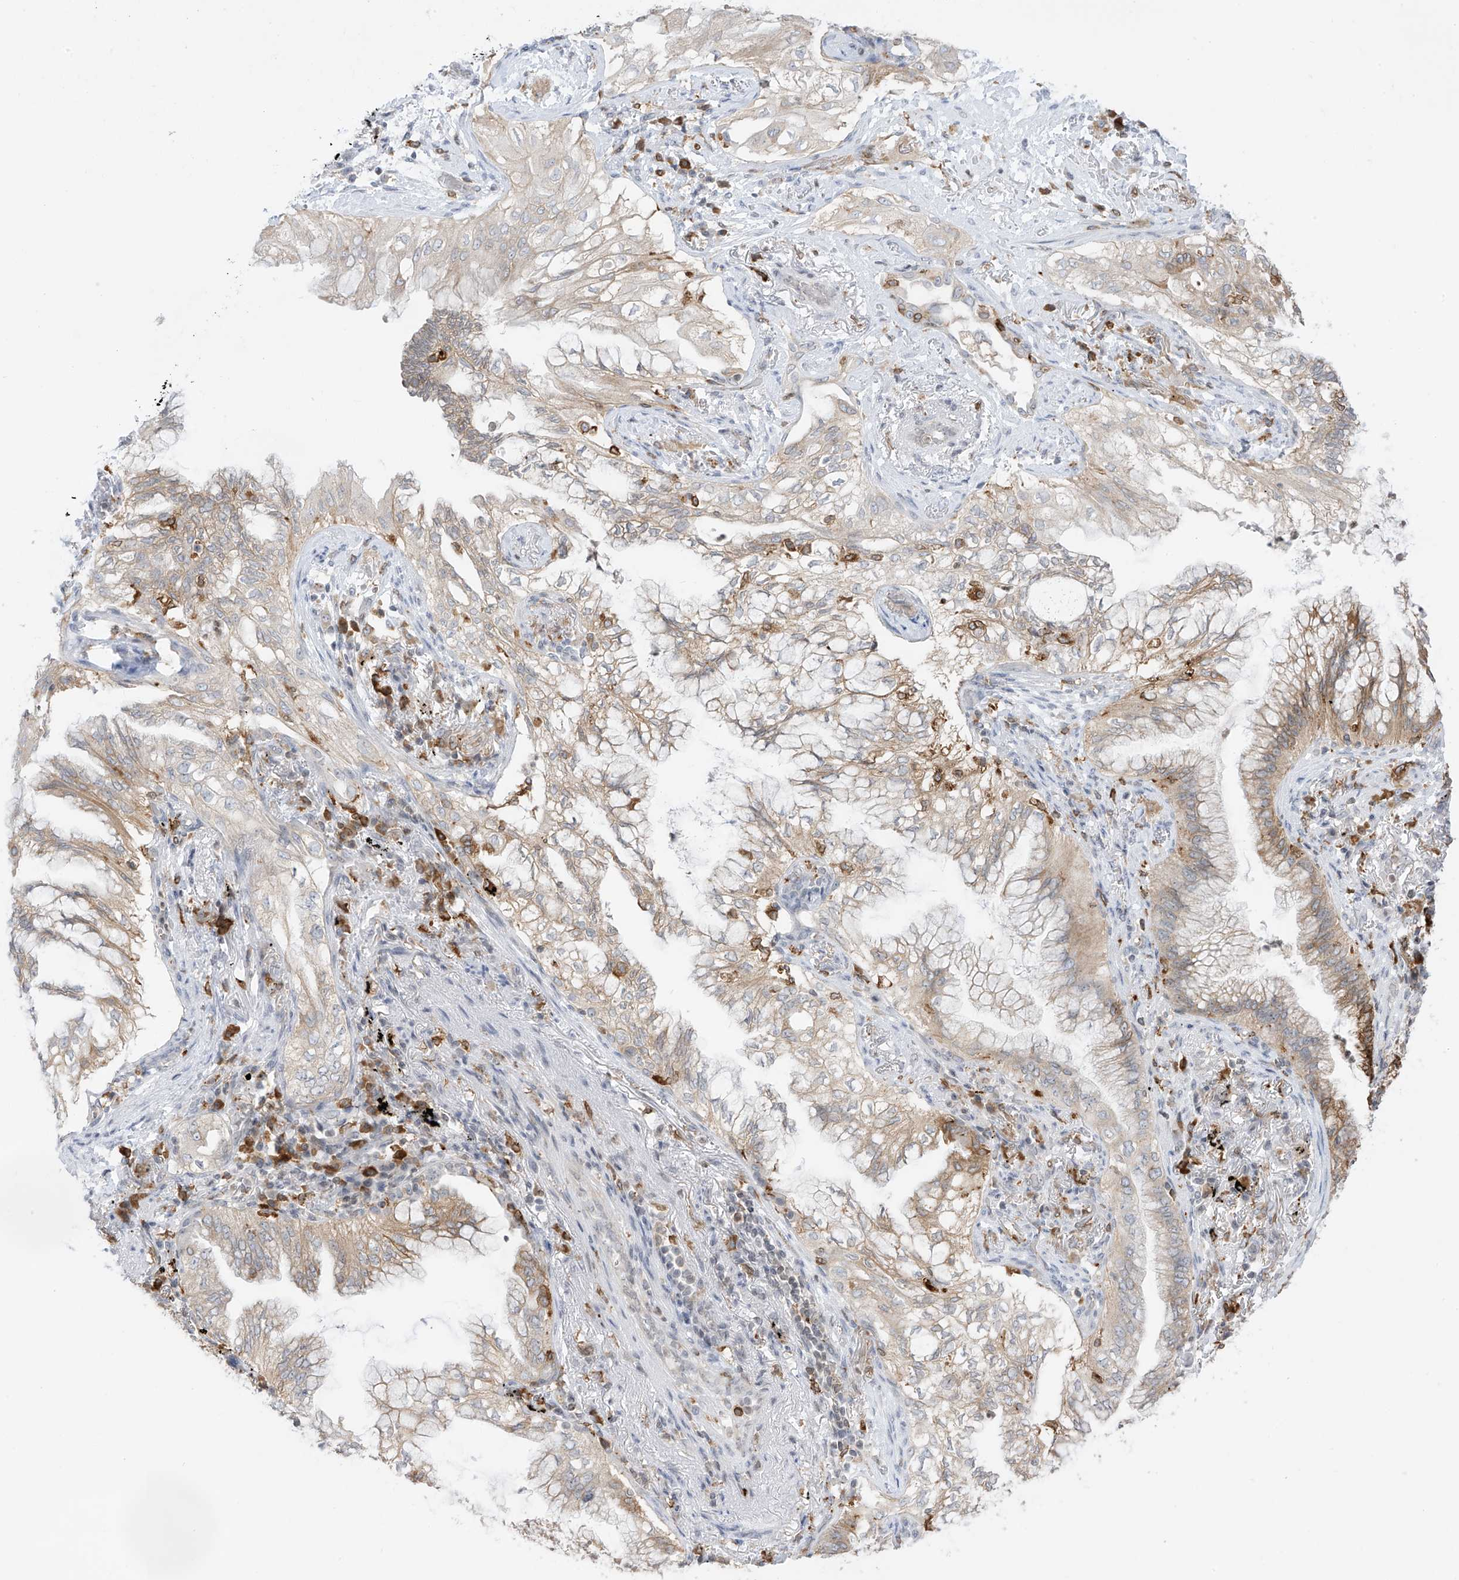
{"staining": {"intensity": "weak", "quantity": "25%-75%", "location": "cytoplasmic/membranous"}, "tissue": "lung cancer", "cell_type": "Tumor cells", "image_type": "cancer", "snomed": [{"axis": "morphology", "description": "Adenocarcinoma, NOS"}, {"axis": "topography", "description": "Lung"}], "caption": "The immunohistochemical stain shows weak cytoplasmic/membranous staining in tumor cells of lung cancer tissue.", "gene": "TBXAS1", "patient": {"sex": "female", "age": 70}}